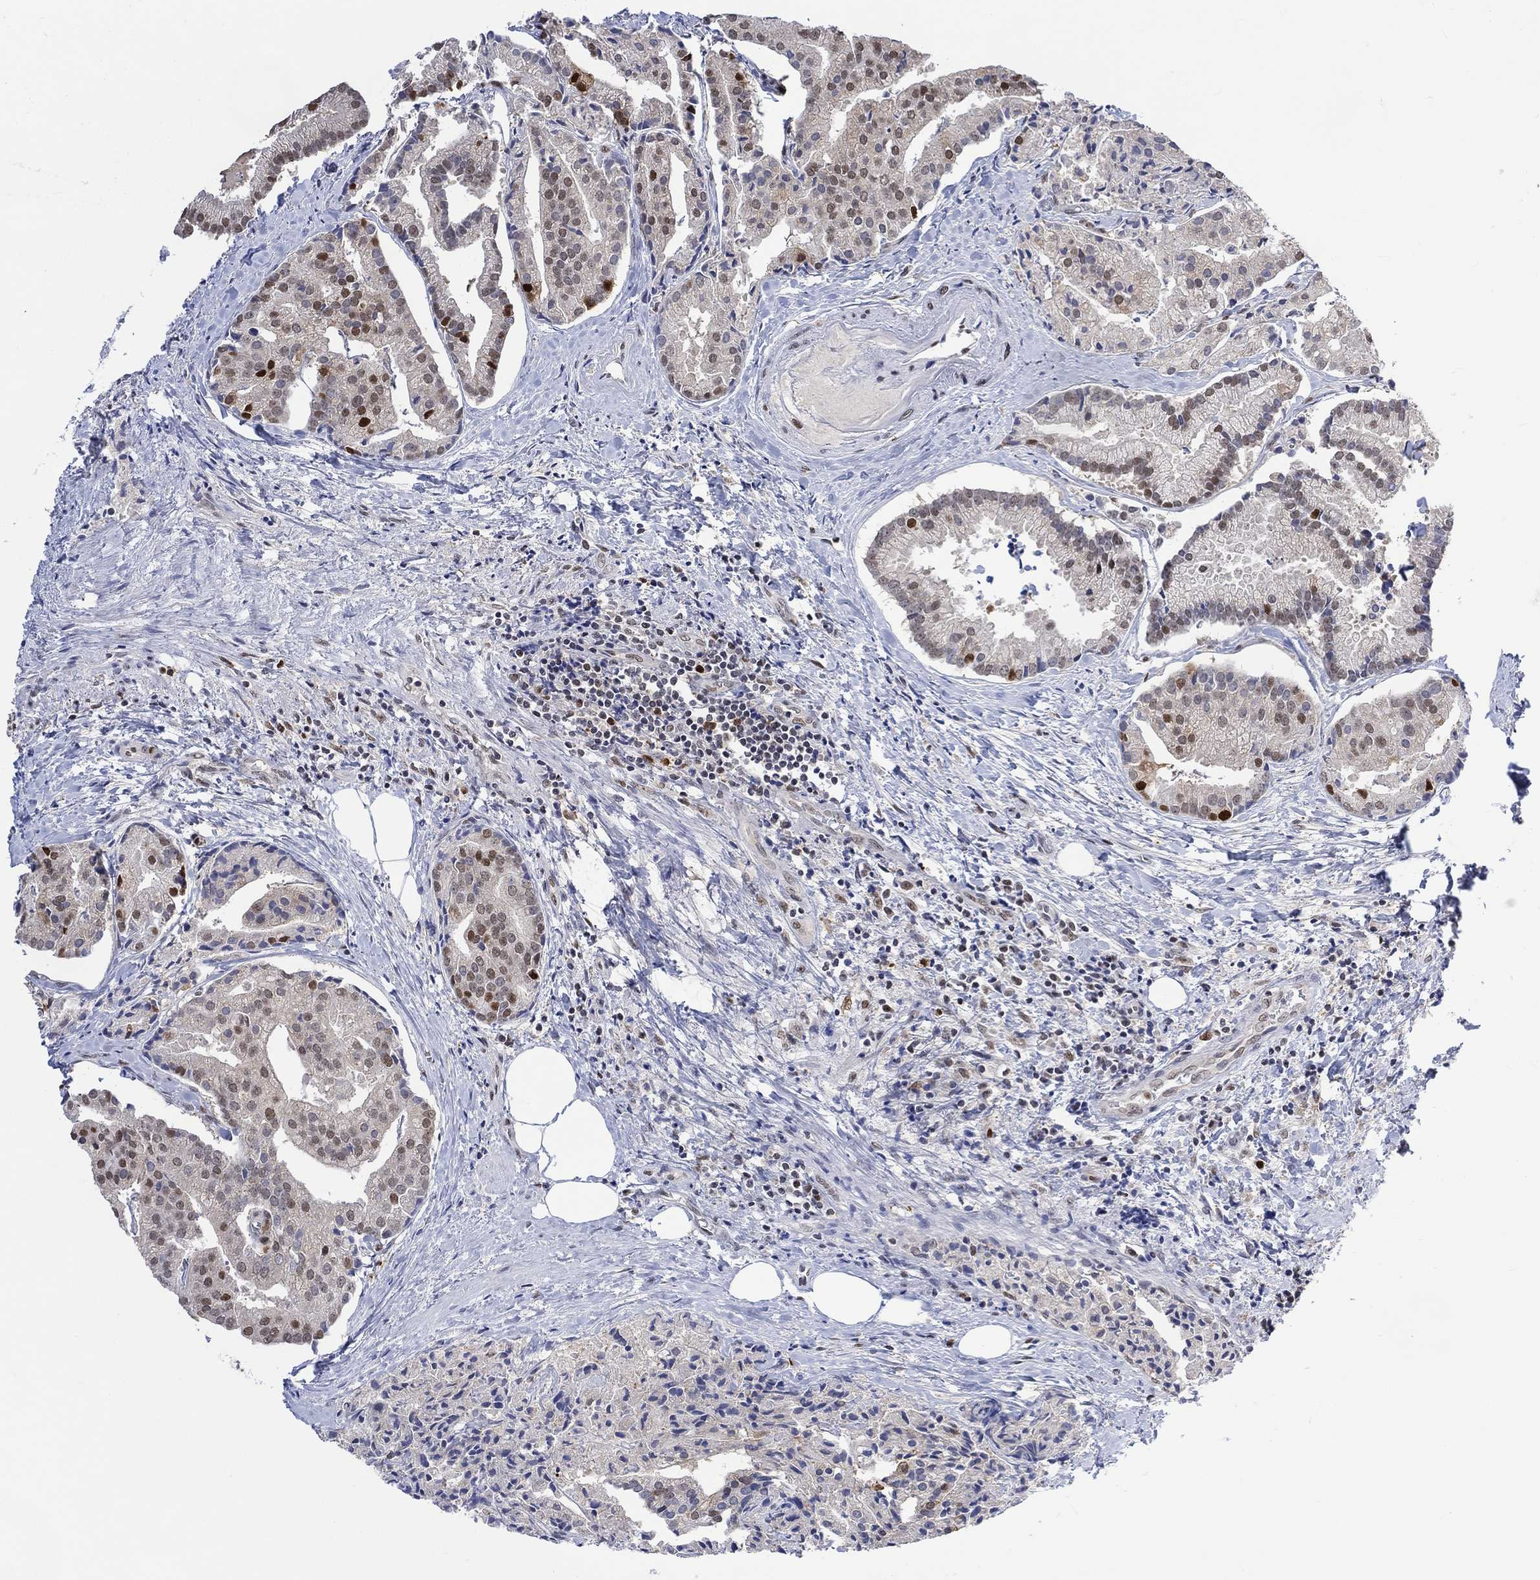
{"staining": {"intensity": "strong", "quantity": "<25%", "location": "nuclear"}, "tissue": "prostate cancer", "cell_type": "Tumor cells", "image_type": "cancer", "snomed": [{"axis": "morphology", "description": "Adenocarcinoma, NOS"}, {"axis": "topography", "description": "Prostate and seminal vesicle, NOS"}, {"axis": "topography", "description": "Prostate"}], "caption": "Prostate adenocarcinoma stained with a brown dye exhibits strong nuclear positive positivity in about <25% of tumor cells.", "gene": "RAD54L2", "patient": {"sex": "male", "age": 44}}